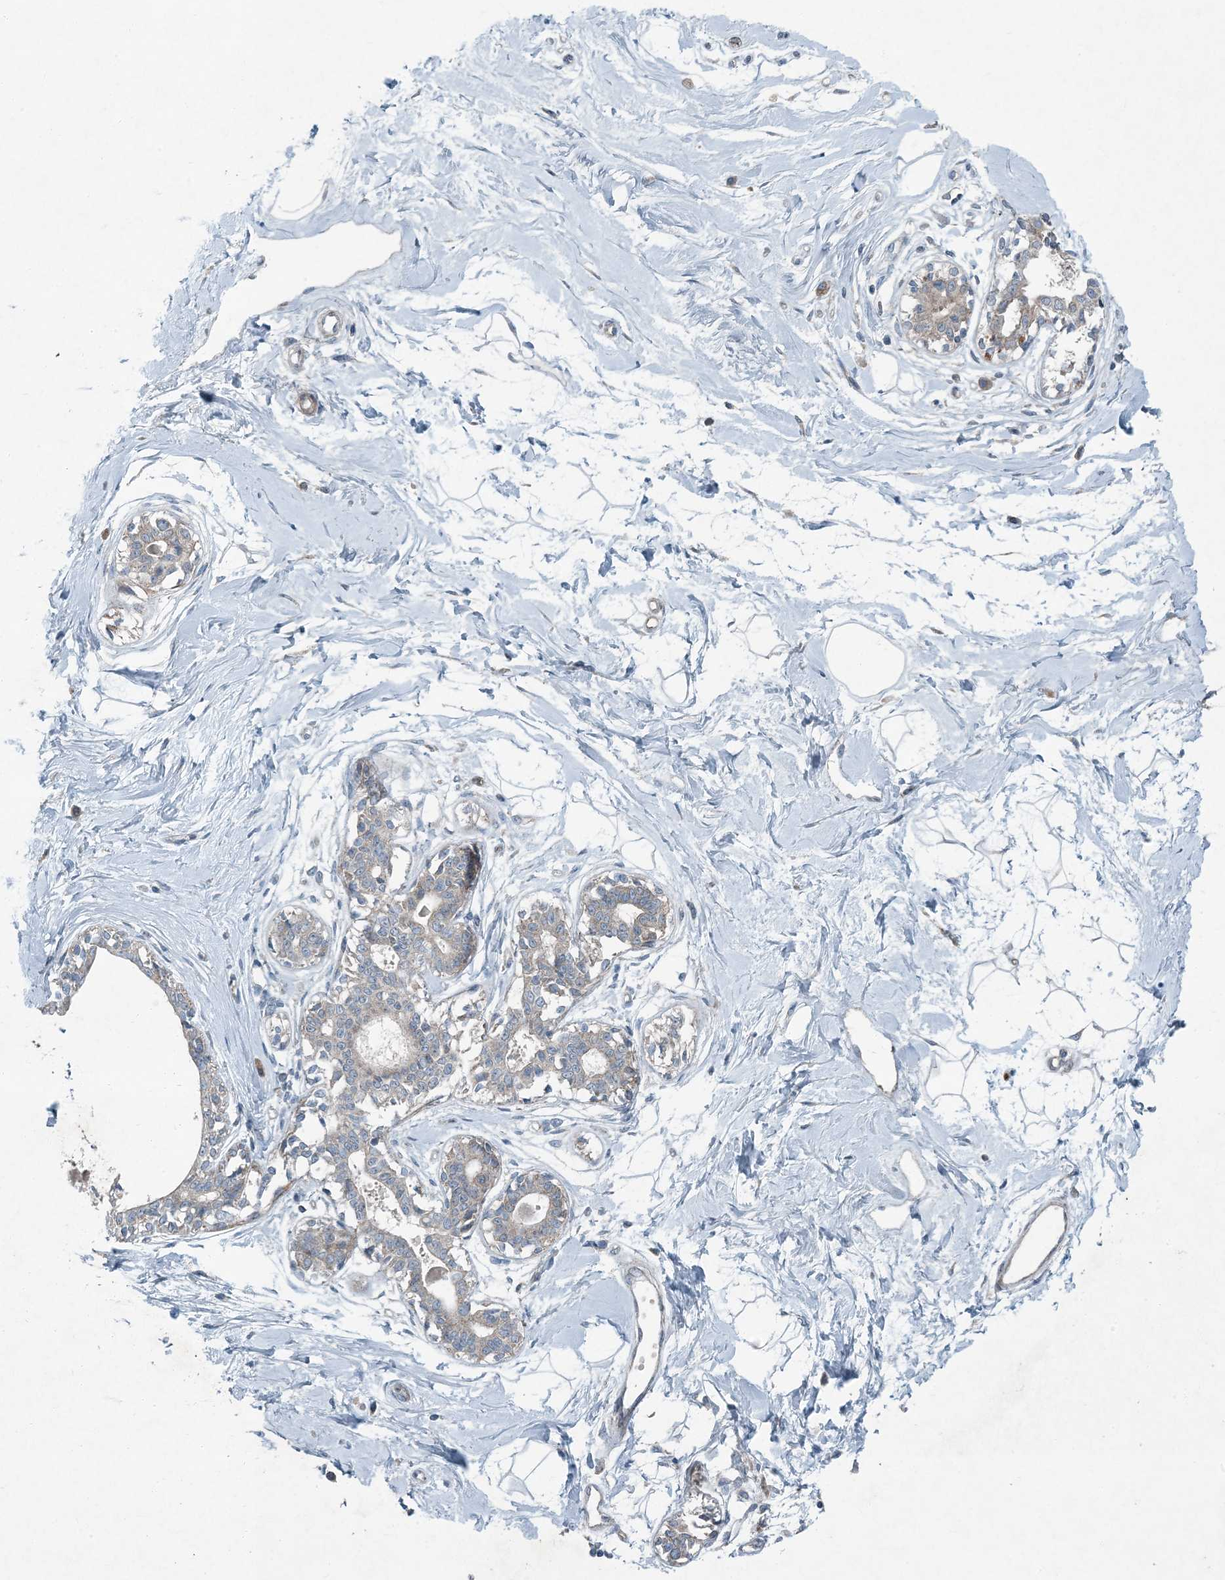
{"staining": {"intensity": "negative", "quantity": "none", "location": "none"}, "tissue": "breast", "cell_type": "Adipocytes", "image_type": "normal", "snomed": [{"axis": "morphology", "description": "Normal tissue, NOS"}, {"axis": "topography", "description": "Breast"}], "caption": "Adipocytes are negative for brown protein staining in benign breast. (DAB (3,3'-diaminobenzidine) IHC visualized using brightfield microscopy, high magnification).", "gene": "APOM", "patient": {"sex": "female", "age": 45}}